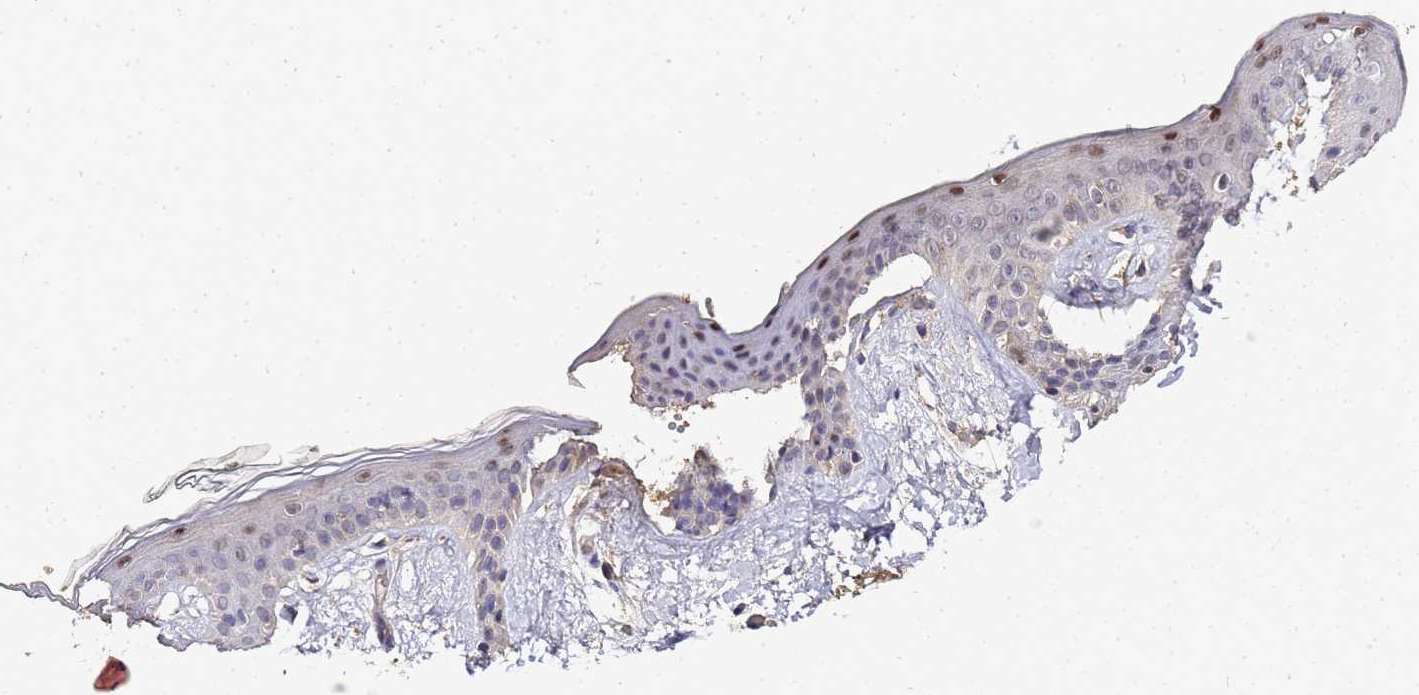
{"staining": {"intensity": "negative", "quantity": "none", "location": "none"}, "tissue": "skin", "cell_type": "Fibroblasts", "image_type": "normal", "snomed": [{"axis": "morphology", "description": "Normal tissue, NOS"}, {"axis": "topography", "description": "Skin"}], "caption": "The histopathology image exhibits no significant staining in fibroblasts of skin.", "gene": "LGI4", "patient": {"sex": "female", "age": 34}}